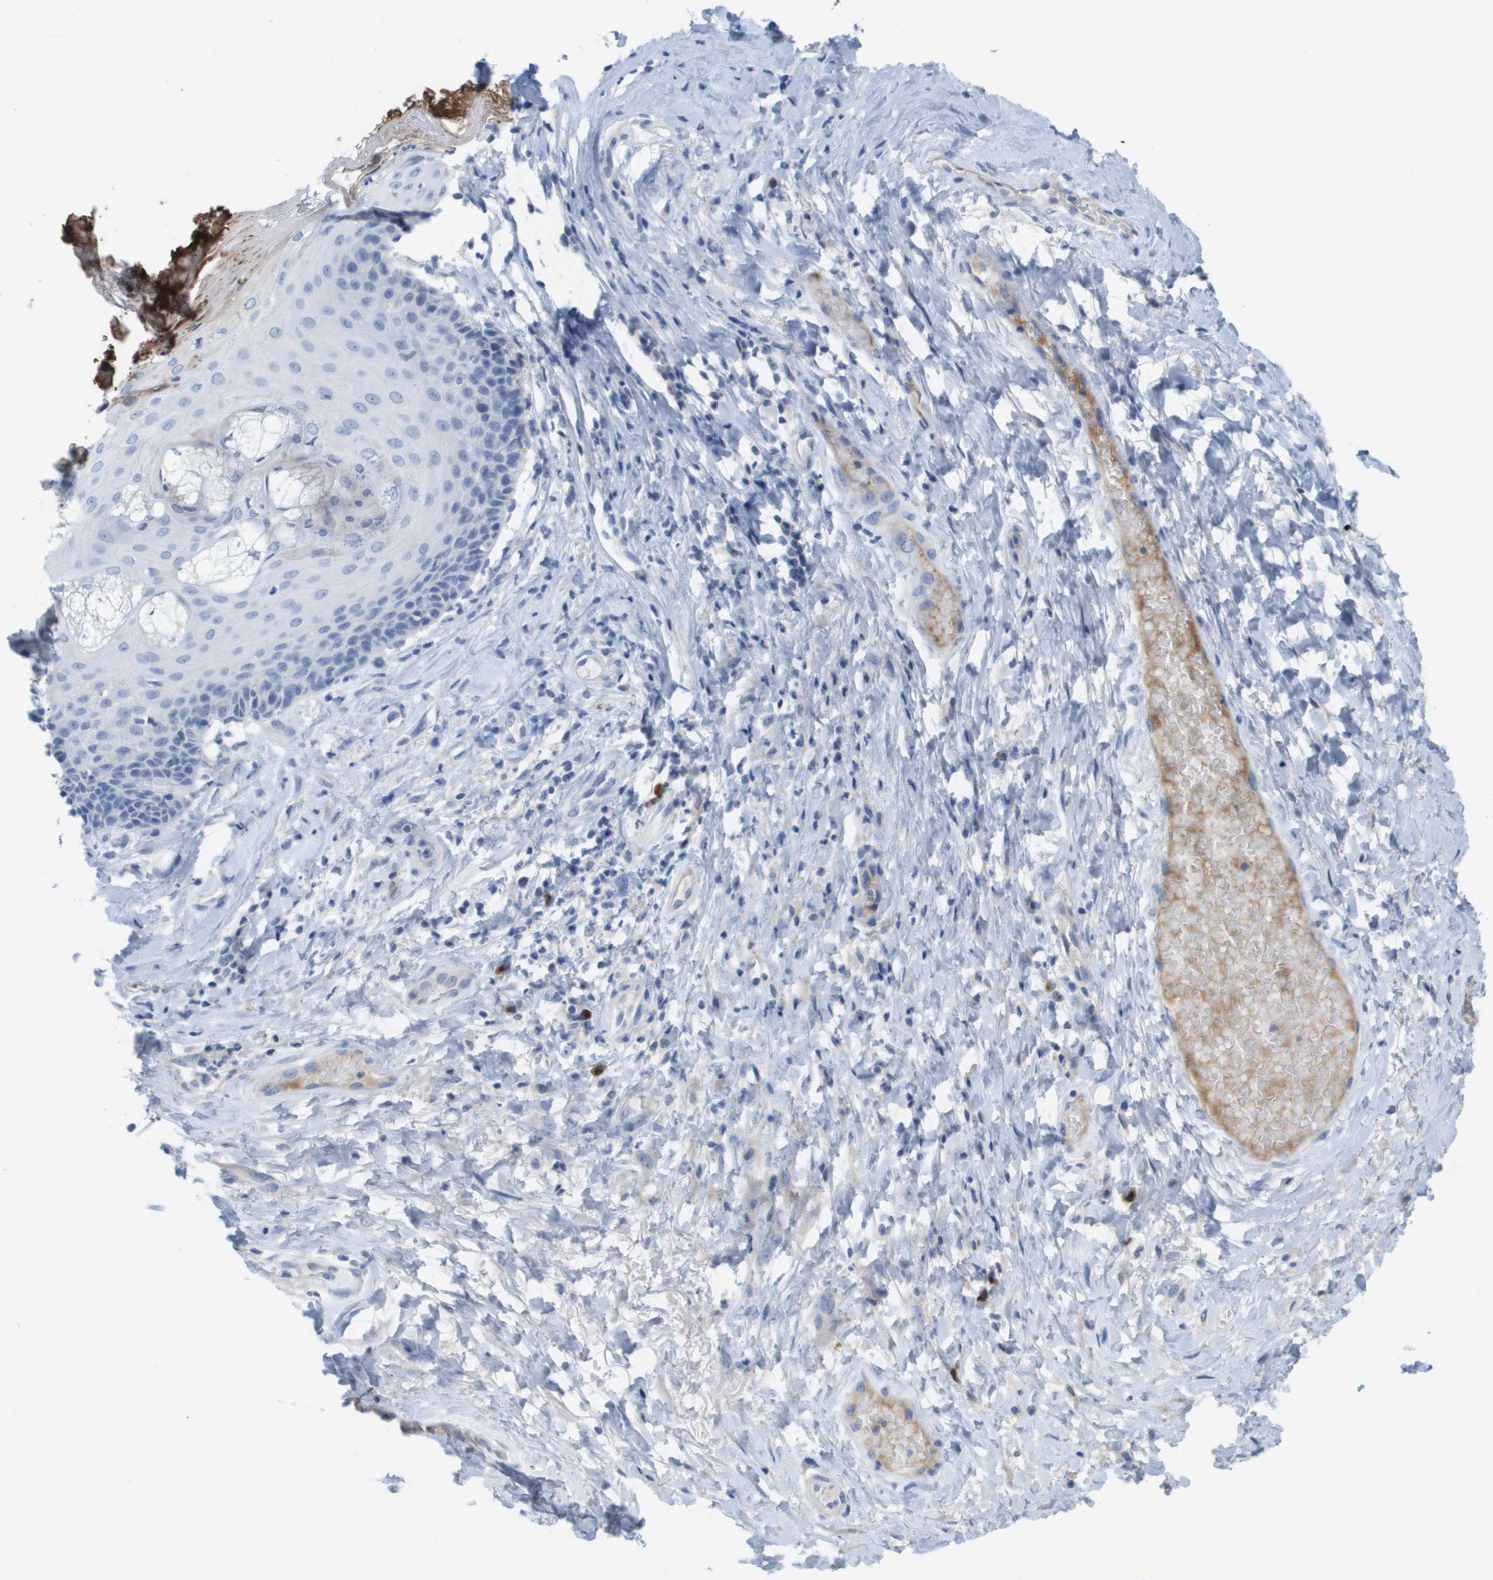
{"staining": {"intensity": "weak", "quantity": "<25%", "location": "cytoplasmic/membranous"}, "tissue": "skin", "cell_type": "Epidermal cells", "image_type": "normal", "snomed": [{"axis": "morphology", "description": "Normal tissue, NOS"}, {"axis": "topography", "description": "Anal"}], "caption": "Skin was stained to show a protein in brown. There is no significant expression in epidermal cells. (Brightfield microscopy of DAB (3,3'-diaminobenzidine) immunohistochemistry (IHC) at high magnification).", "gene": "GPR18", "patient": {"sex": "male", "age": 69}}